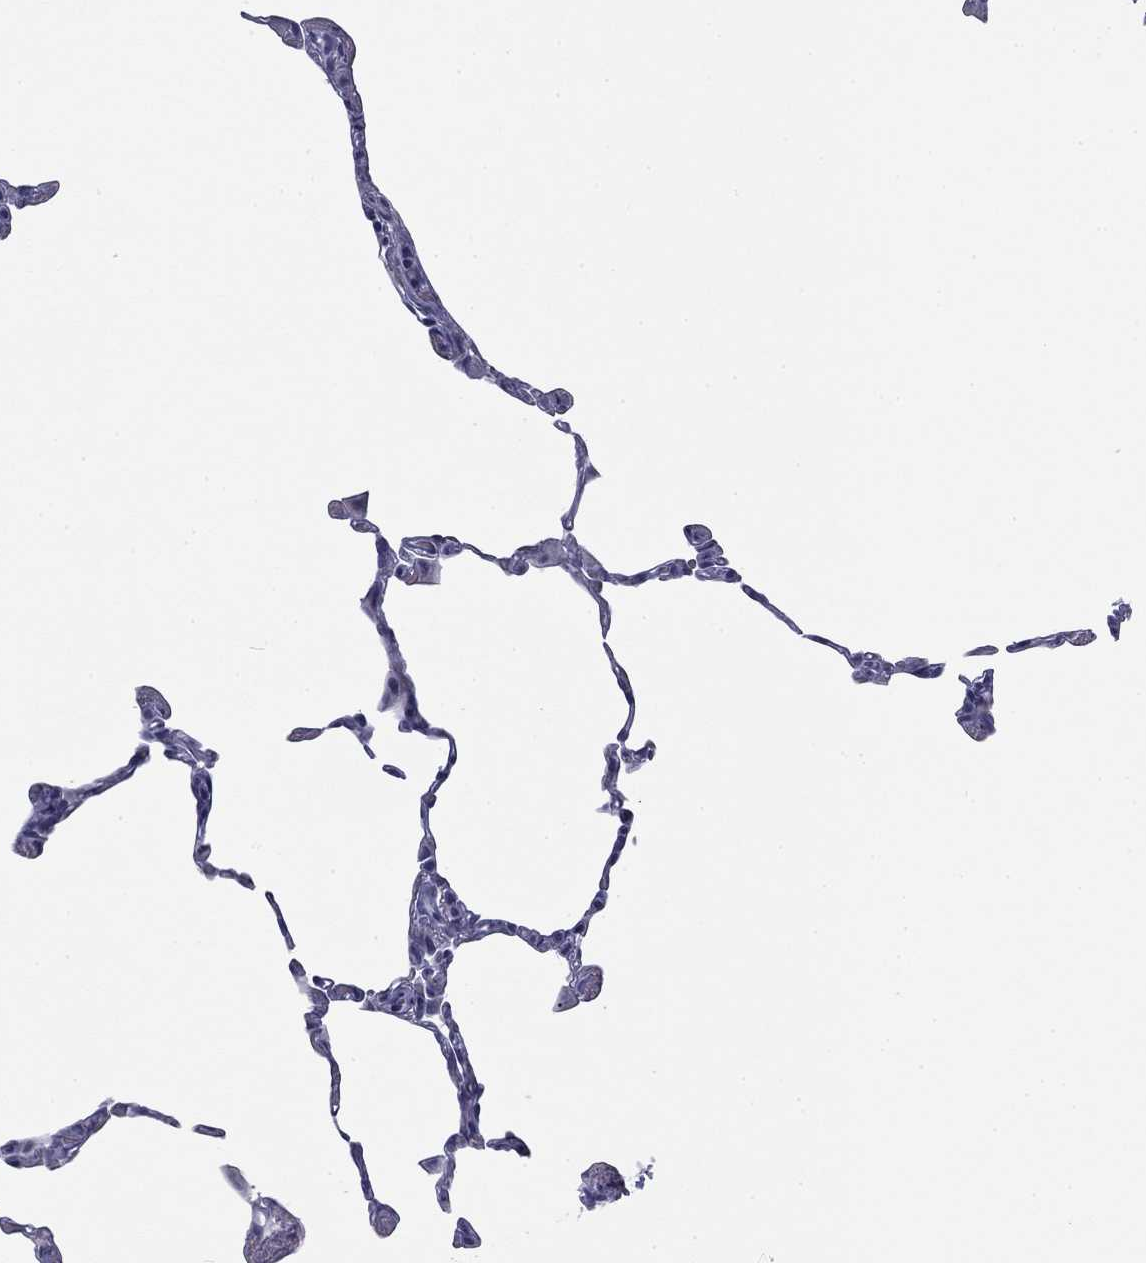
{"staining": {"intensity": "negative", "quantity": "none", "location": "none"}, "tissue": "lung", "cell_type": "Alveolar cells", "image_type": "normal", "snomed": [{"axis": "morphology", "description": "Normal tissue, NOS"}, {"axis": "topography", "description": "Lung"}], "caption": "Immunohistochemistry (IHC) micrograph of unremarkable lung: lung stained with DAB (3,3'-diaminobenzidine) exhibits no significant protein staining in alveolar cells.", "gene": "ZP2", "patient": {"sex": "female", "age": 57}}